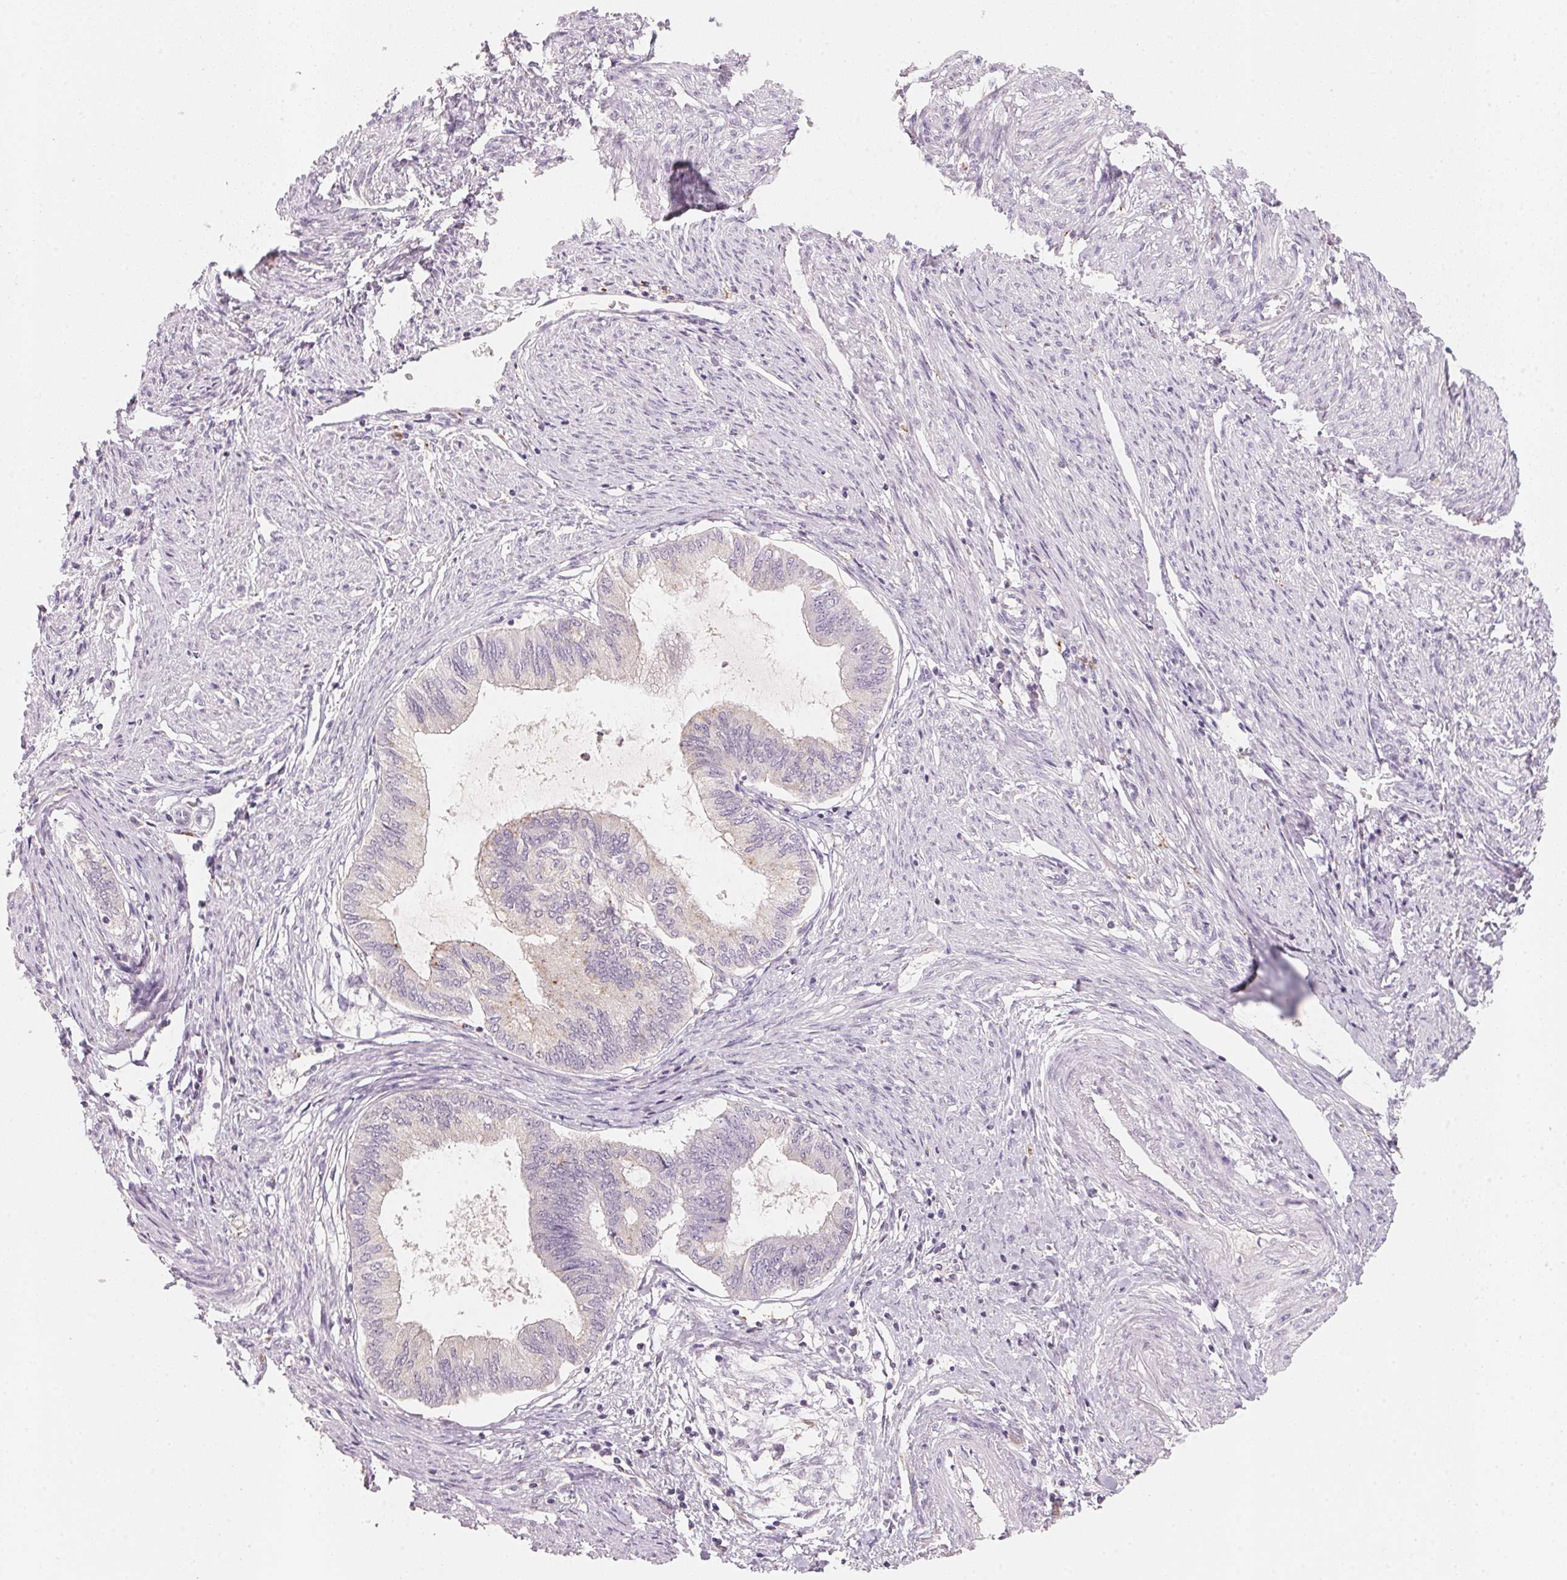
{"staining": {"intensity": "moderate", "quantity": "<25%", "location": "cytoplasmic/membranous"}, "tissue": "endometrial cancer", "cell_type": "Tumor cells", "image_type": "cancer", "snomed": [{"axis": "morphology", "description": "Adenocarcinoma, NOS"}, {"axis": "topography", "description": "Endometrium"}], "caption": "Immunohistochemistry image of endometrial cancer (adenocarcinoma) stained for a protein (brown), which shows low levels of moderate cytoplasmic/membranous positivity in about <25% of tumor cells.", "gene": "TREH", "patient": {"sex": "female", "age": 86}}